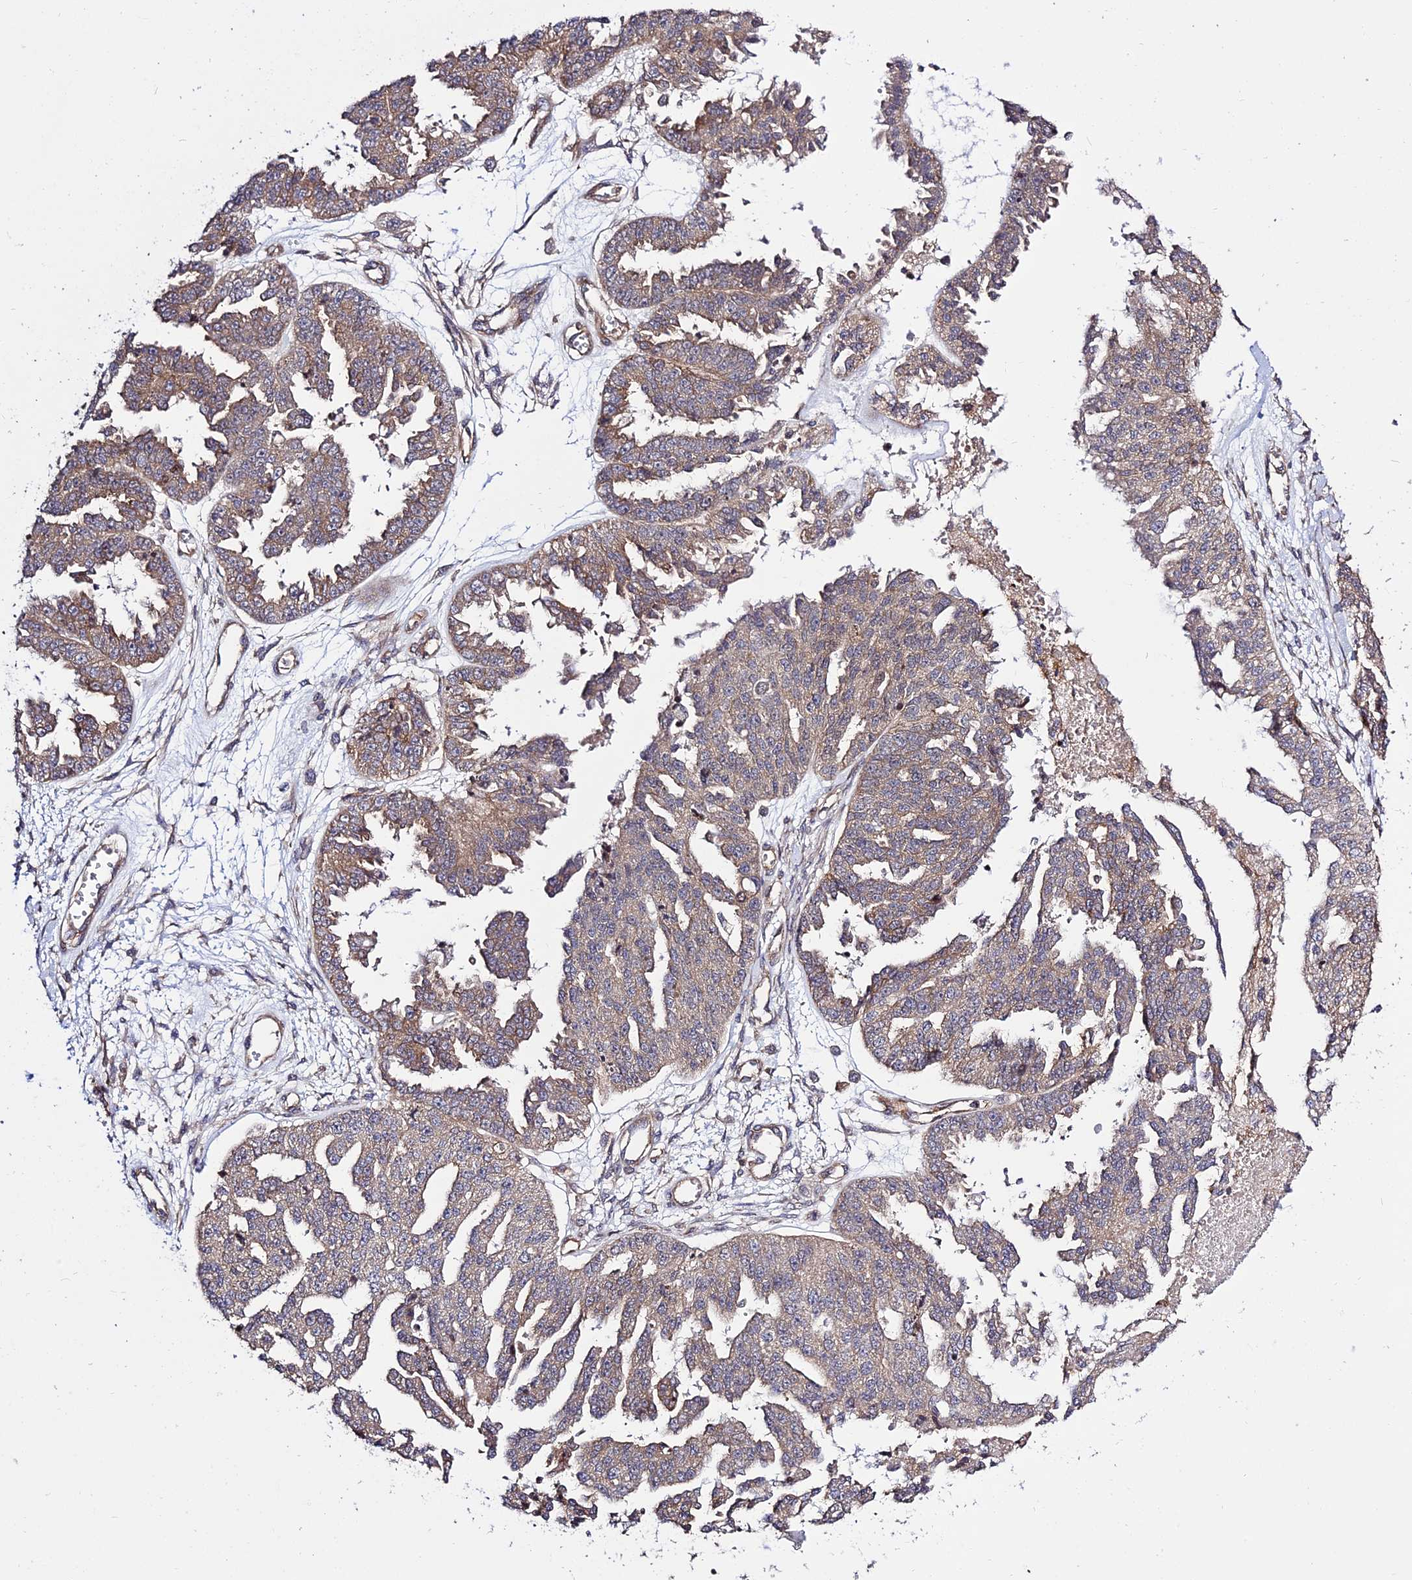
{"staining": {"intensity": "weak", "quantity": "25%-75%", "location": "cytoplasmic/membranous"}, "tissue": "ovarian cancer", "cell_type": "Tumor cells", "image_type": "cancer", "snomed": [{"axis": "morphology", "description": "Cystadenocarcinoma, serous, NOS"}, {"axis": "topography", "description": "Ovary"}], "caption": "Protein expression by immunohistochemistry displays weak cytoplasmic/membranous staining in approximately 25%-75% of tumor cells in ovarian cancer.", "gene": "SMG6", "patient": {"sex": "female", "age": 58}}